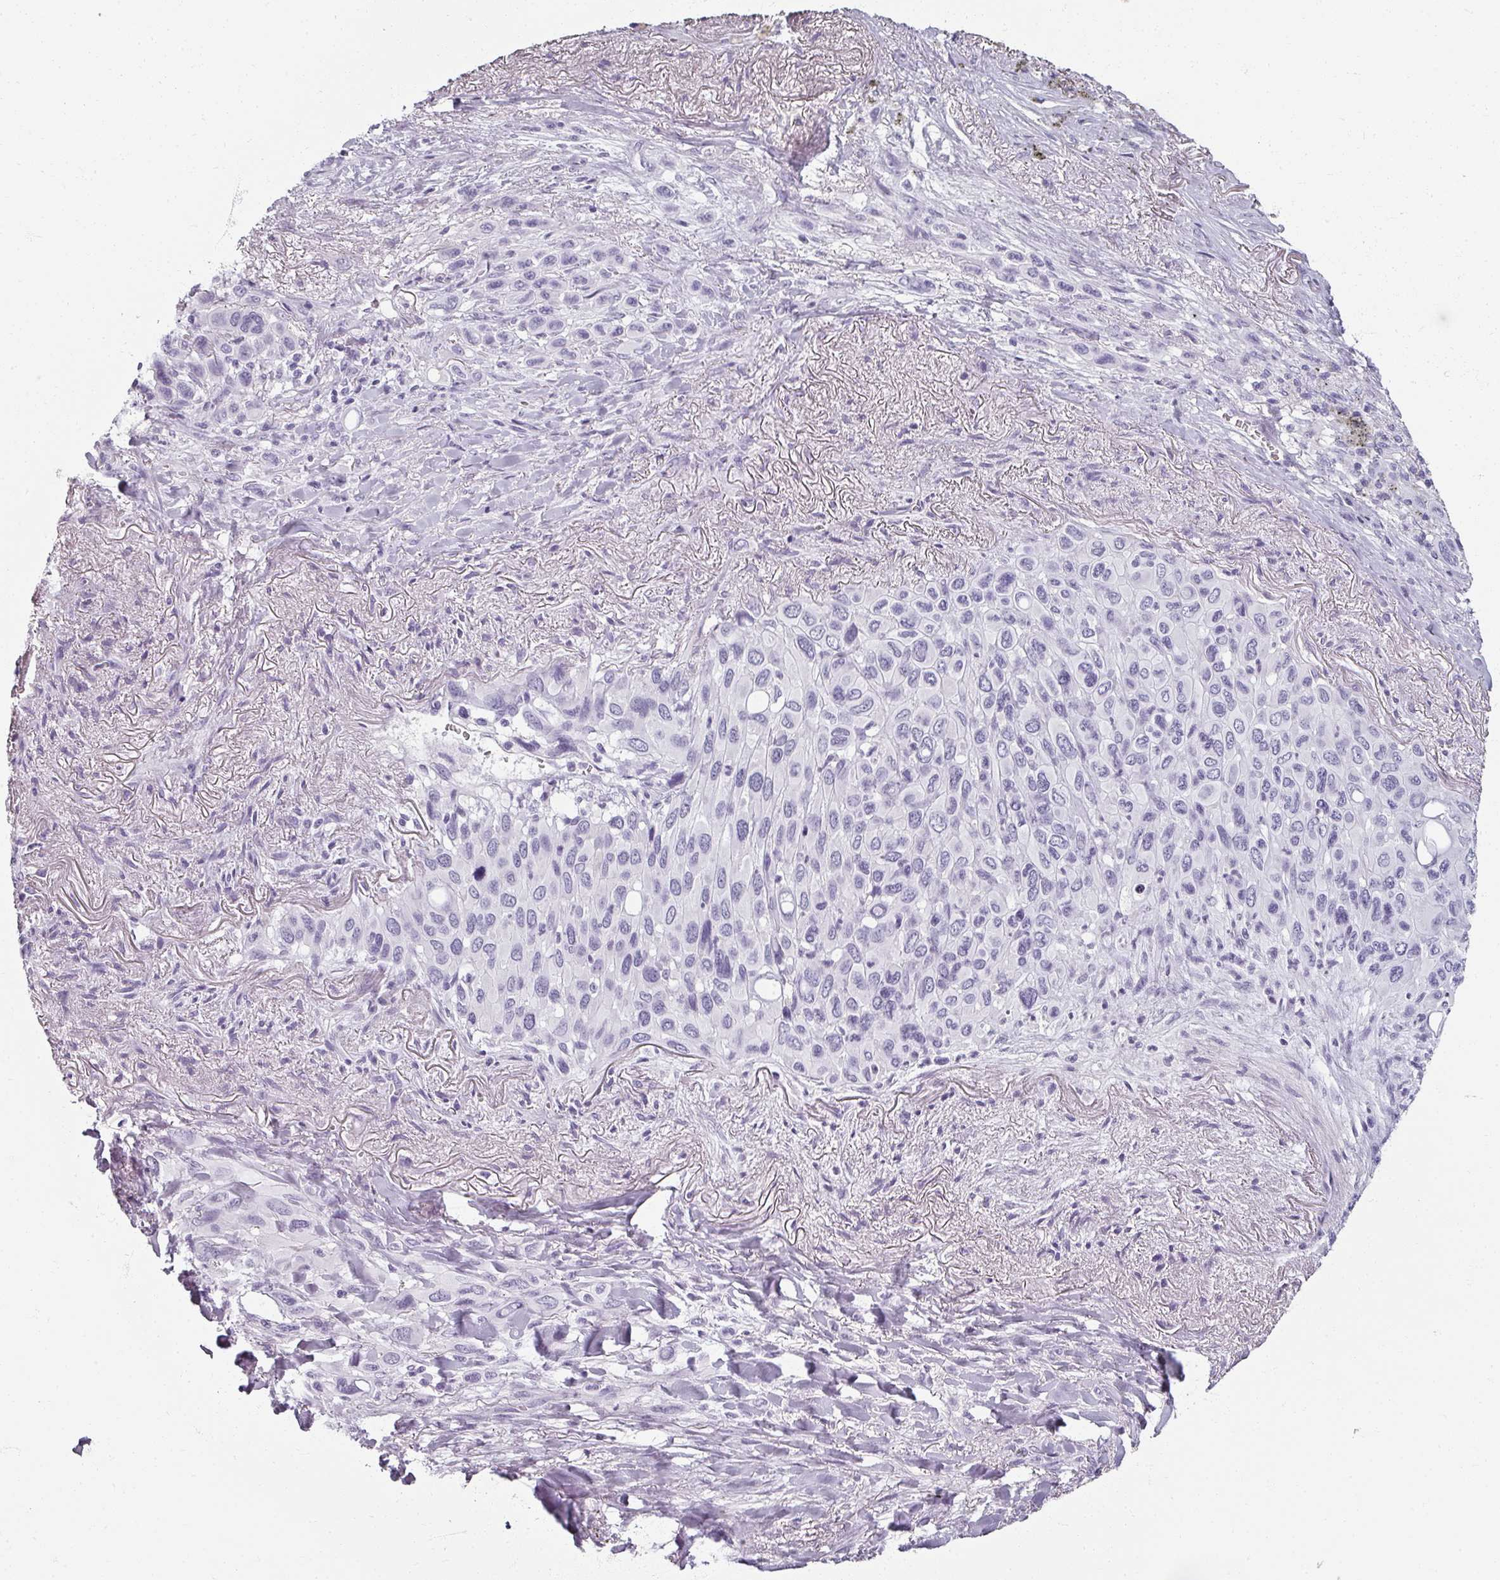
{"staining": {"intensity": "negative", "quantity": "none", "location": "none"}, "tissue": "melanoma", "cell_type": "Tumor cells", "image_type": "cancer", "snomed": [{"axis": "morphology", "description": "Malignant melanoma, Metastatic site"}, {"axis": "topography", "description": "Lung"}], "caption": "Tumor cells show no significant staining in malignant melanoma (metastatic site).", "gene": "REG3G", "patient": {"sex": "male", "age": 48}}